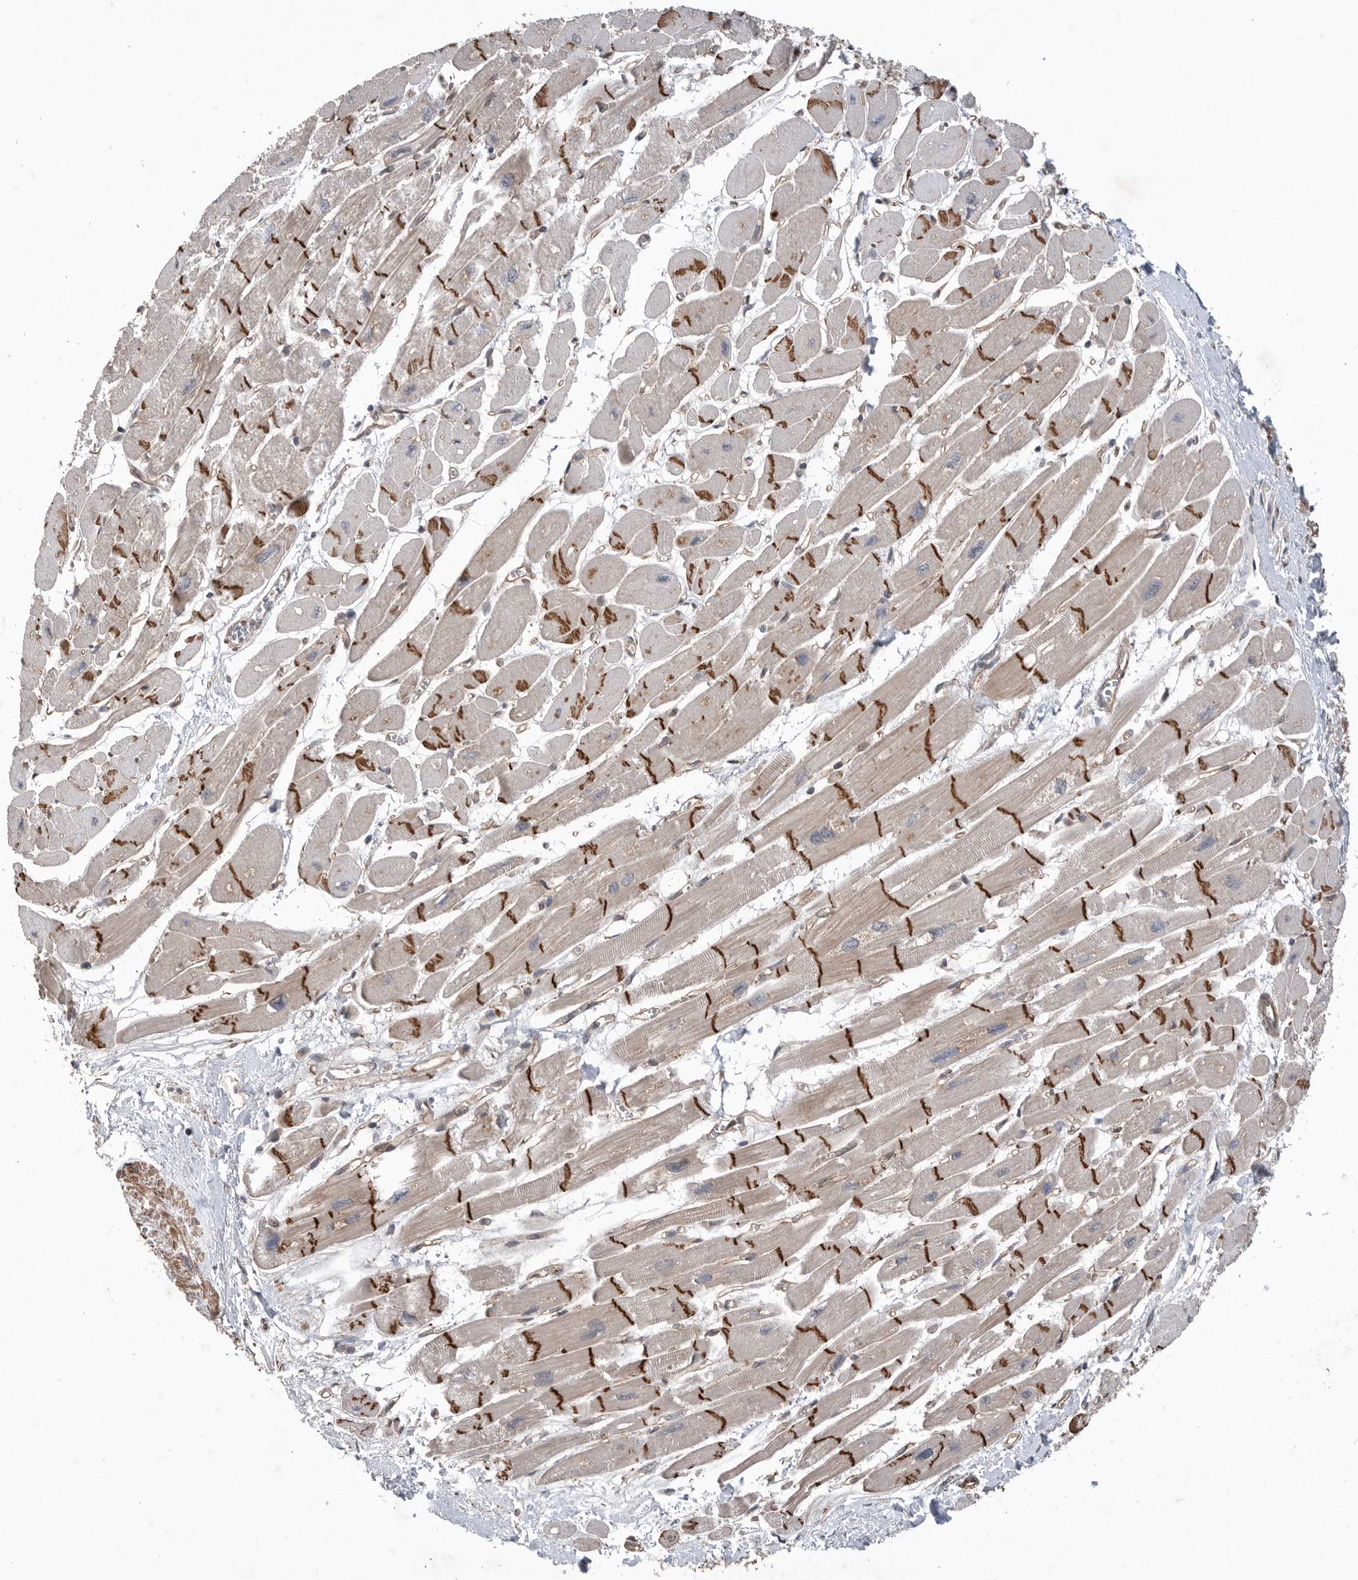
{"staining": {"intensity": "strong", "quantity": ">75%", "location": "cytoplasmic/membranous"}, "tissue": "heart muscle", "cell_type": "Cardiomyocytes", "image_type": "normal", "snomed": [{"axis": "morphology", "description": "Normal tissue, NOS"}, {"axis": "topography", "description": "Heart"}], "caption": "Cardiomyocytes display strong cytoplasmic/membranous expression in about >75% of cells in normal heart muscle. The protein of interest is shown in brown color, while the nuclei are stained blue.", "gene": "PEAK1", "patient": {"sex": "female", "age": 54}}